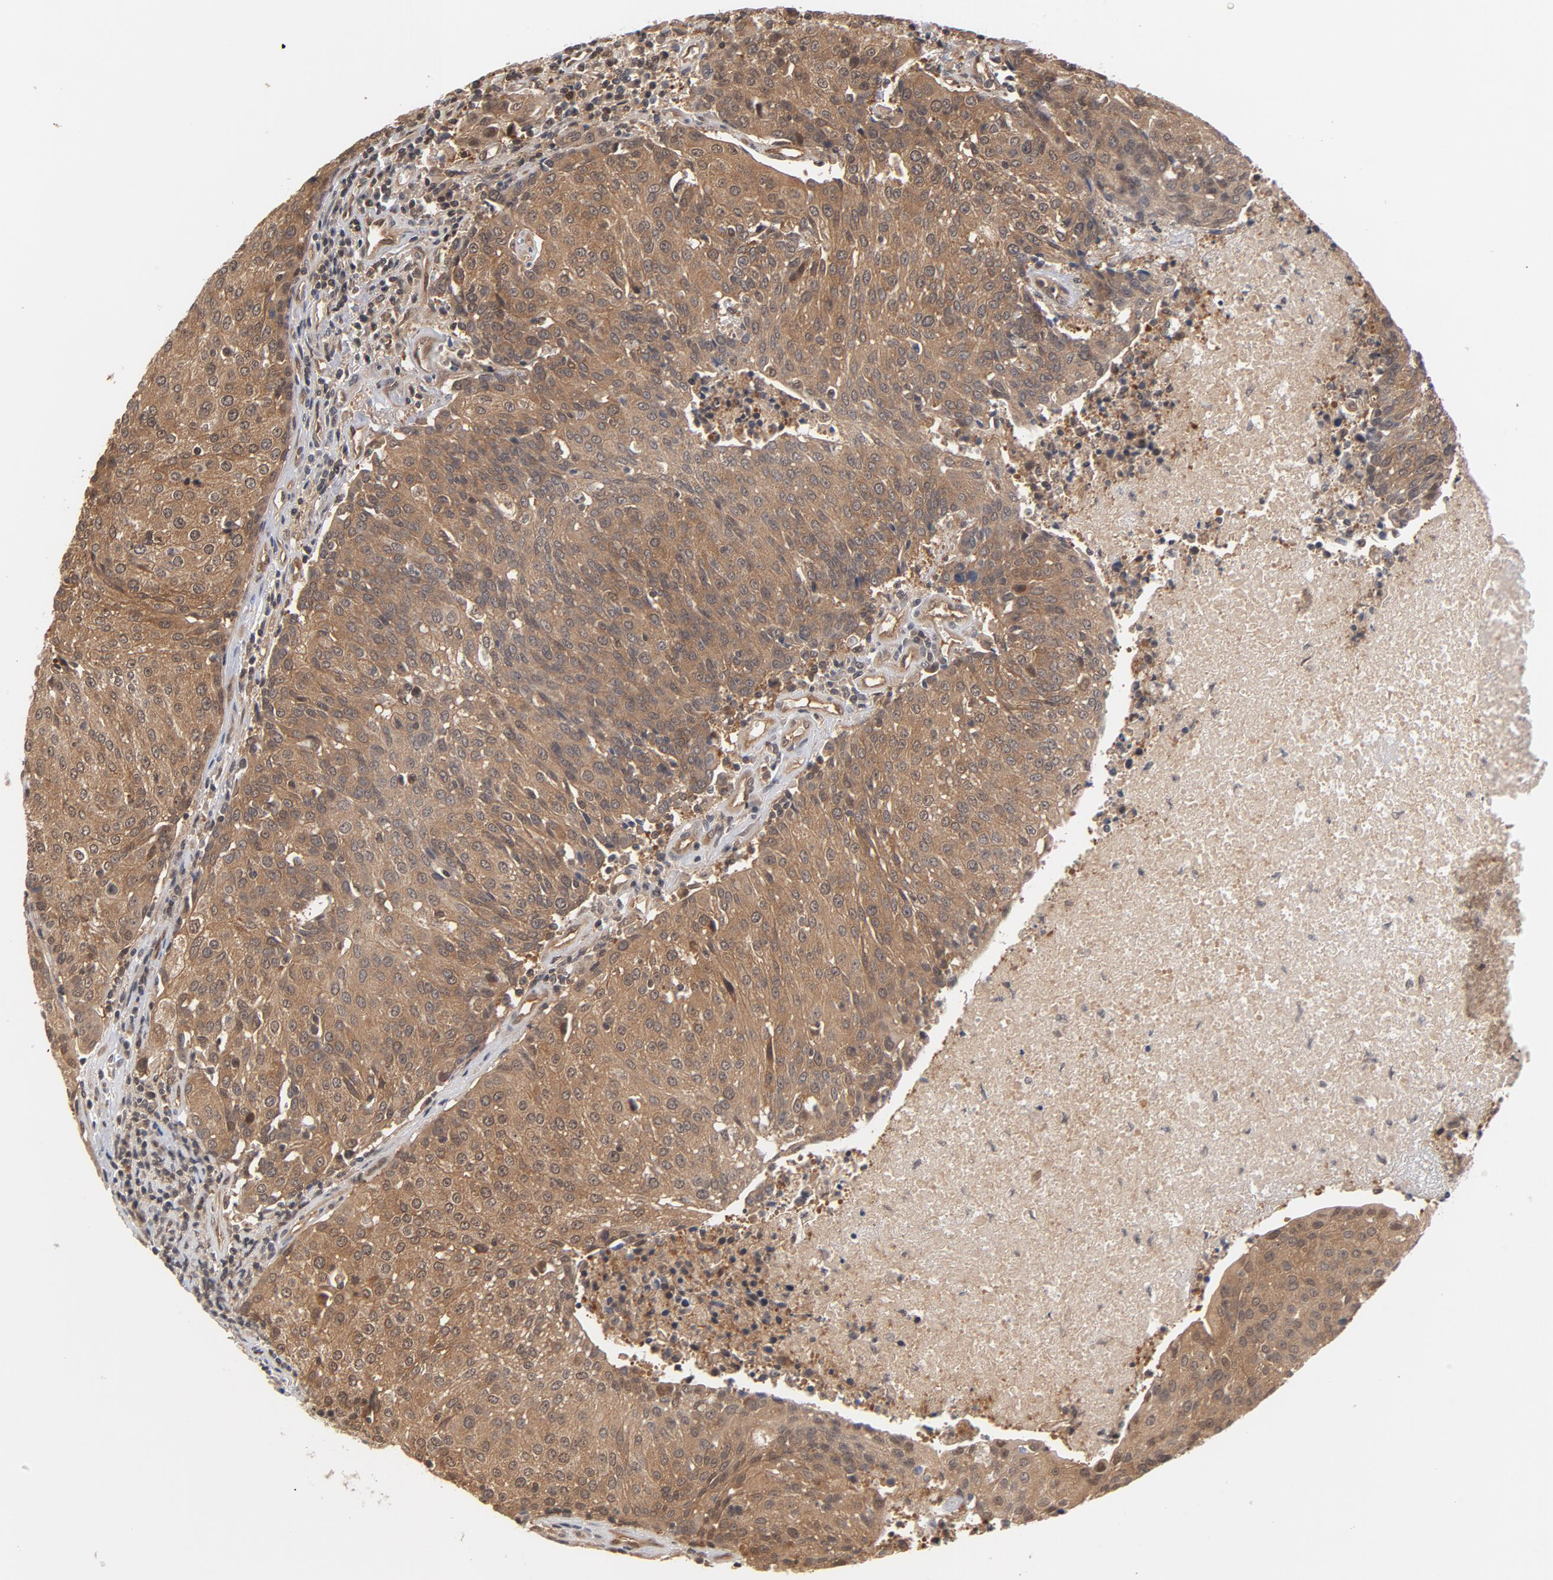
{"staining": {"intensity": "moderate", "quantity": ">75%", "location": "cytoplasmic/membranous"}, "tissue": "urothelial cancer", "cell_type": "Tumor cells", "image_type": "cancer", "snomed": [{"axis": "morphology", "description": "Urothelial carcinoma, High grade"}, {"axis": "topography", "description": "Urinary bladder"}], "caption": "There is medium levels of moderate cytoplasmic/membranous expression in tumor cells of urothelial cancer, as demonstrated by immunohistochemical staining (brown color).", "gene": "CDC37", "patient": {"sex": "female", "age": 85}}